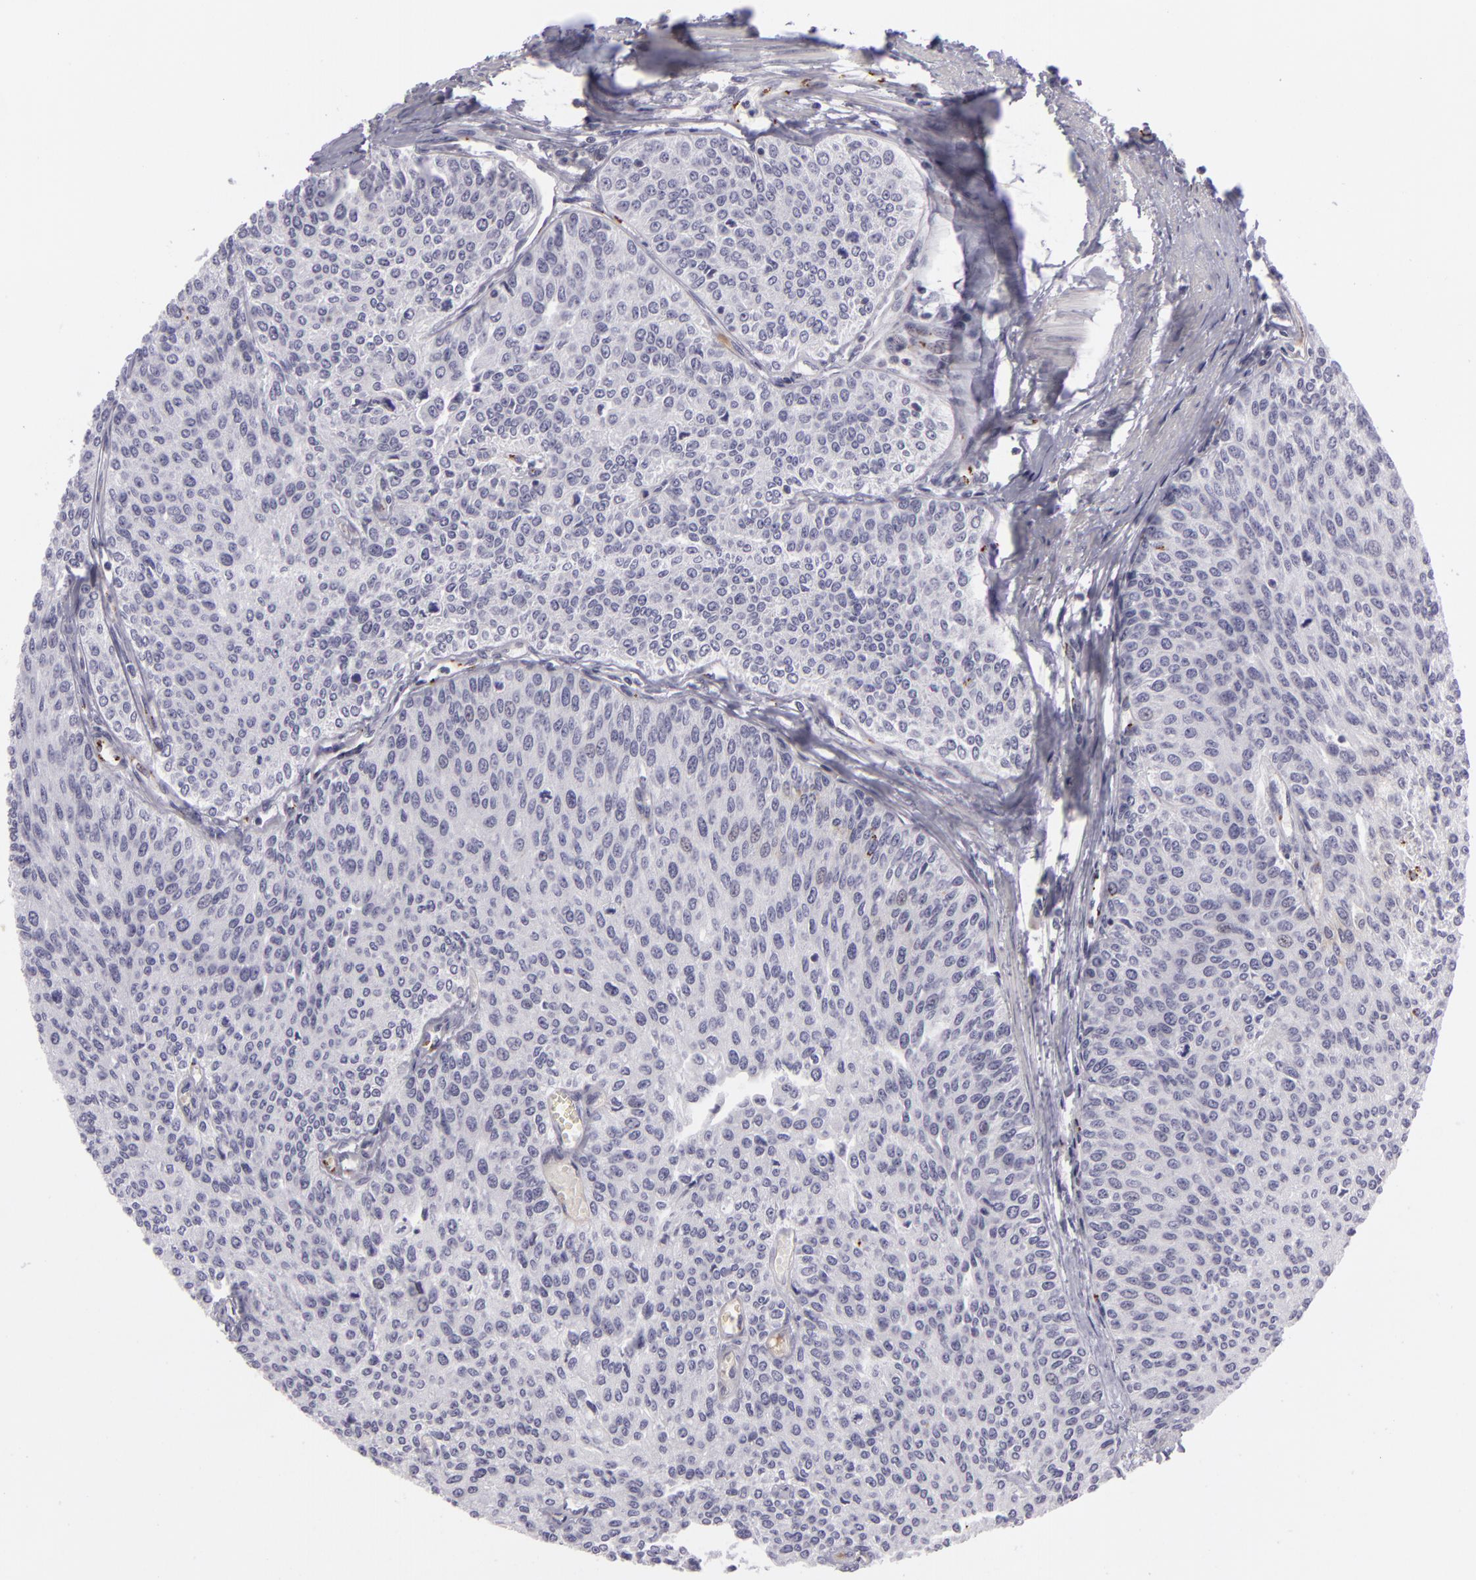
{"staining": {"intensity": "negative", "quantity": "none", "location": "none"}, "tissue": "urothelial cancer", "cell_type": "Tumor cells", "image_type": "cancer", "snomed": [{"axis": "morphology", "description": "Urothelial carcinoma, Low grade"}, {"axis": "topography", "description": "Urinary bladder"}], "caption": "IHC of human urothelial cancer displays no positivity in tumor cells.", "gene": "KCNAB2", "patient": {"sex": "female", "age": 73}}